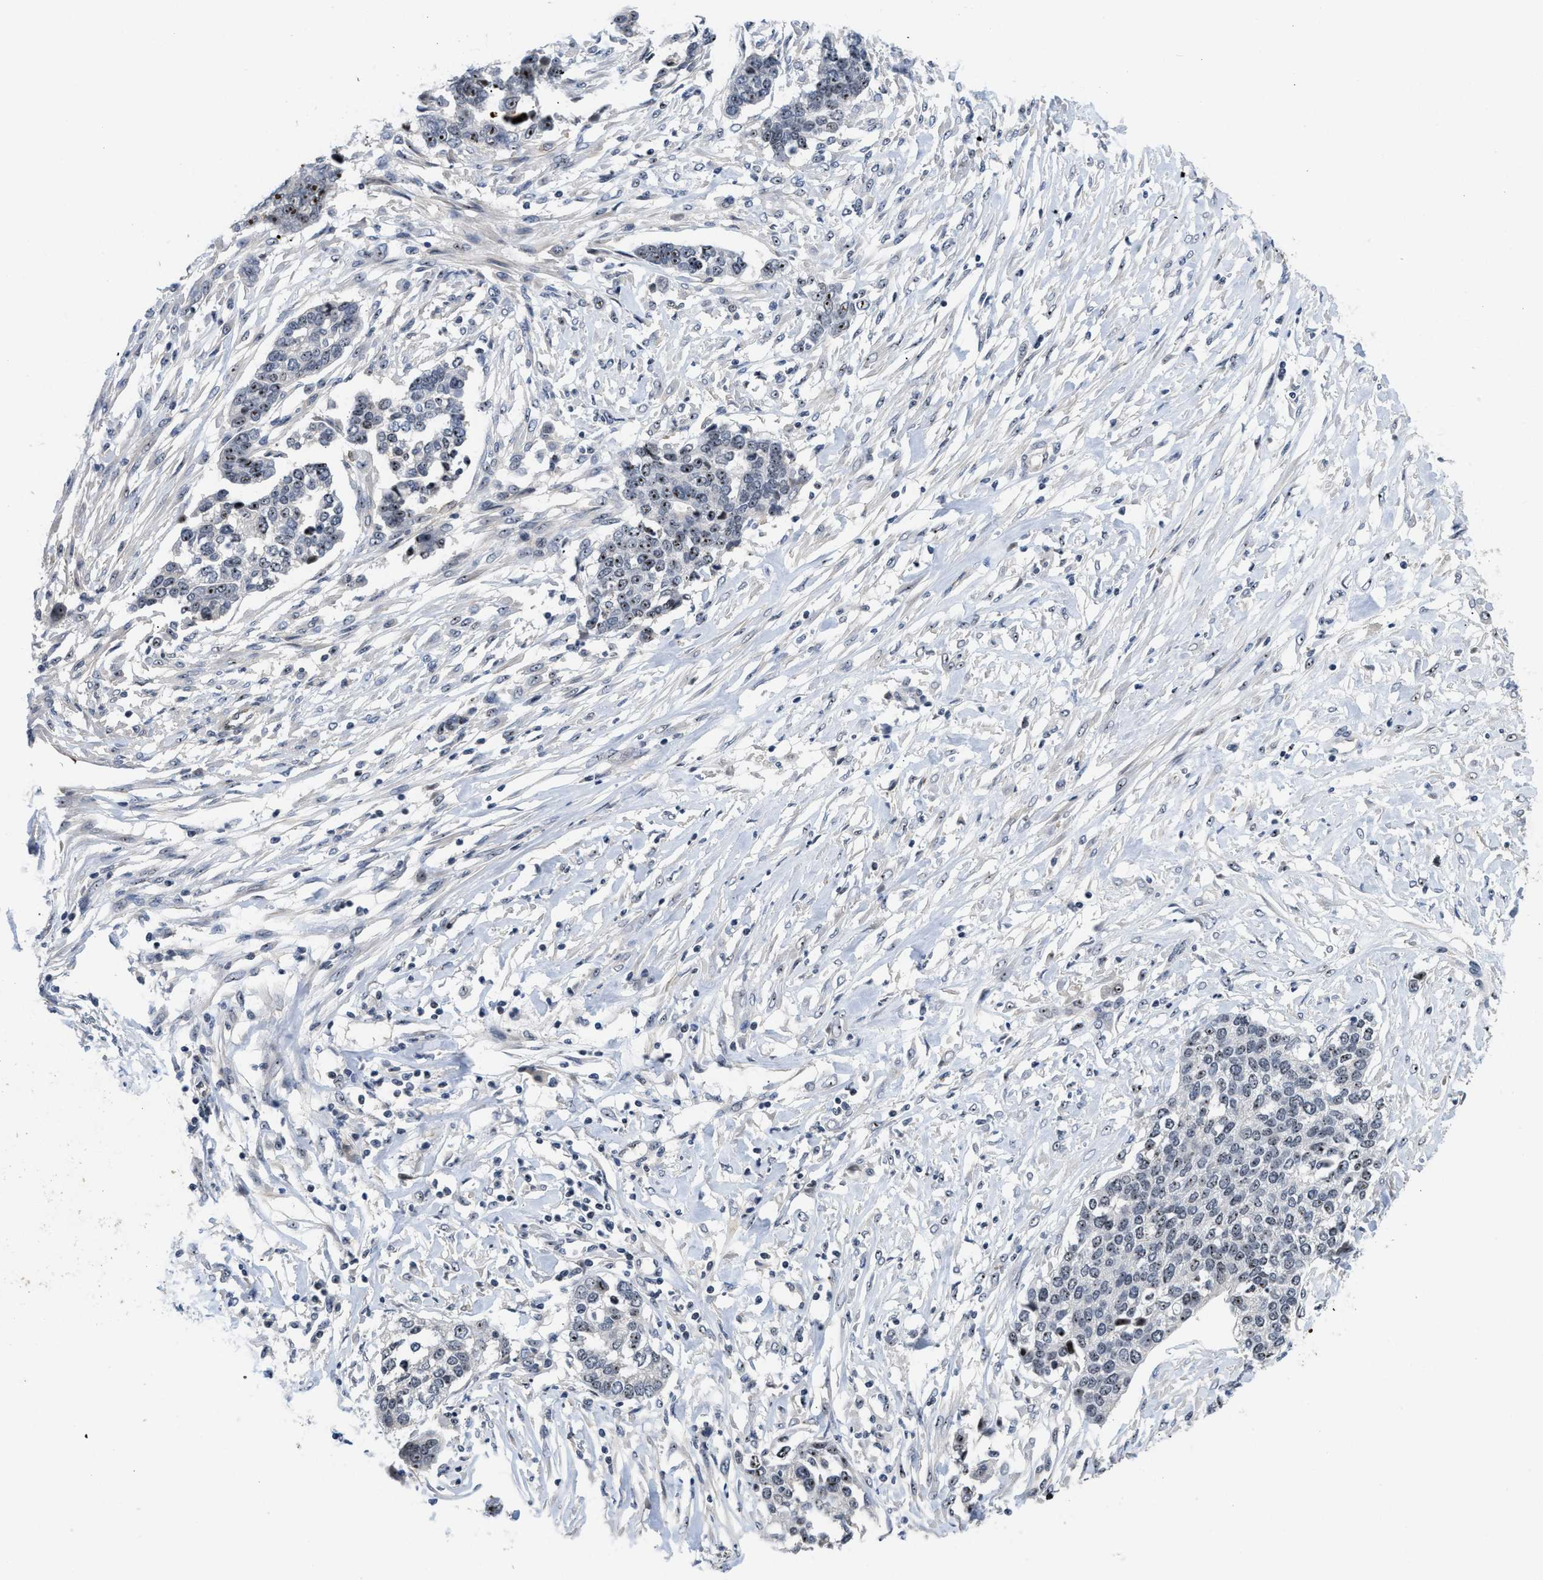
{"staining": {"intensity": "moderate", "quantity": ">75%", "location": "nuclear"}, "tissue": "ovarian cancer", "cell_type": "Tumor cells", "image_type": "cancer", "snomed": [{"axis": "morphology", "description": "Cystadenocarcinoma, serous, NOS"}, {"axis": "topography", "description": "Ovary"}], "caption": "High-magnification brightfield microscopy of serous cystadenocarcinoma (ovarian) stained with DAB (3,3'-diaminobenzidine) (brown) and counterstained with hematoxylin (blue). tumor cells exhibit moderate nuclear positivity is identified in approximately>75% of cells.", "gene": "NOP58", "patient": {"sex": "female", "age": 44}}